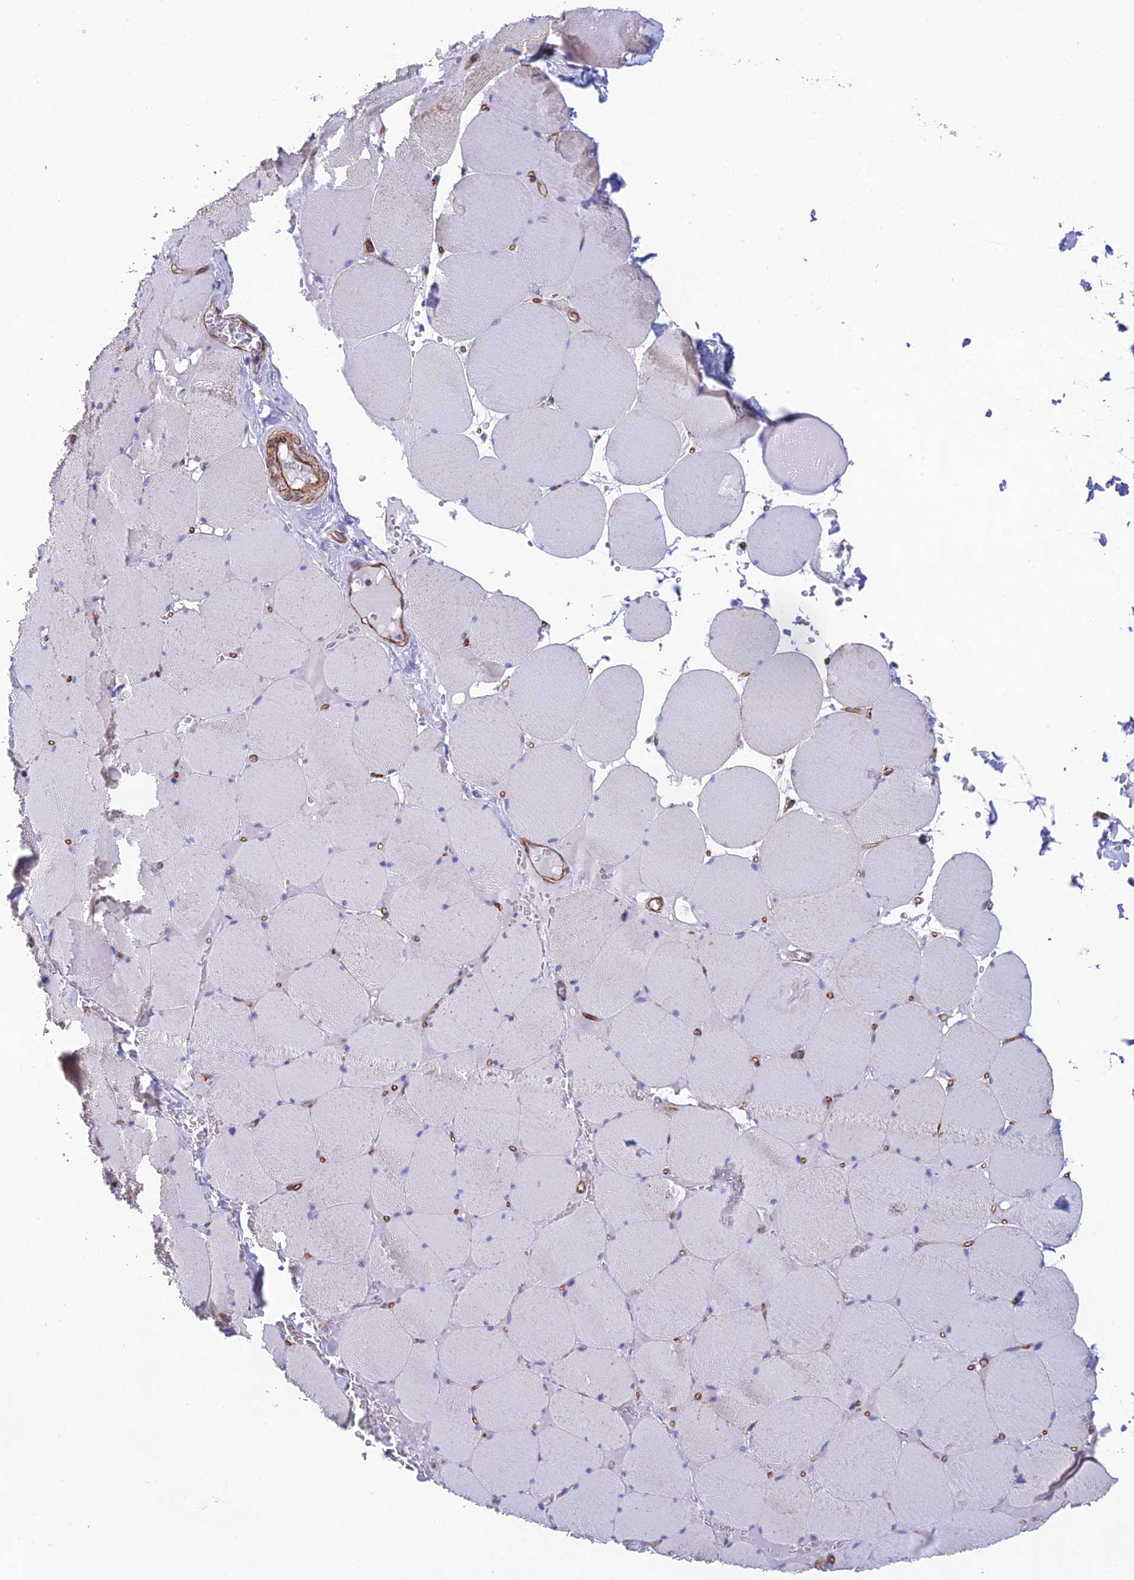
{"staining": {"intensity": "weak", "quantity": "25%-75%", "location": "cytoplasmic/membranous"}, "tissue": "skeletal muscle", "cell_type": "Myocytes", "image_type": "normal", "snomed": [{"axis": "morphology", "description": "Normal tissue, NOS"}, {"axis": "topography", "description": "Skeletal muscle"}, {"axis": "topography", "description": "Head-Neck"}], "caption": "A brown stain shows weak cytoplasmic/membranous expression of a protein in myocytes of normal human skeletal muscle. The protein is shown in brown color, while the nuclei are stained blue.", "gene": "POMGNT1", "patient": {"sex": "male", "age": 66}}